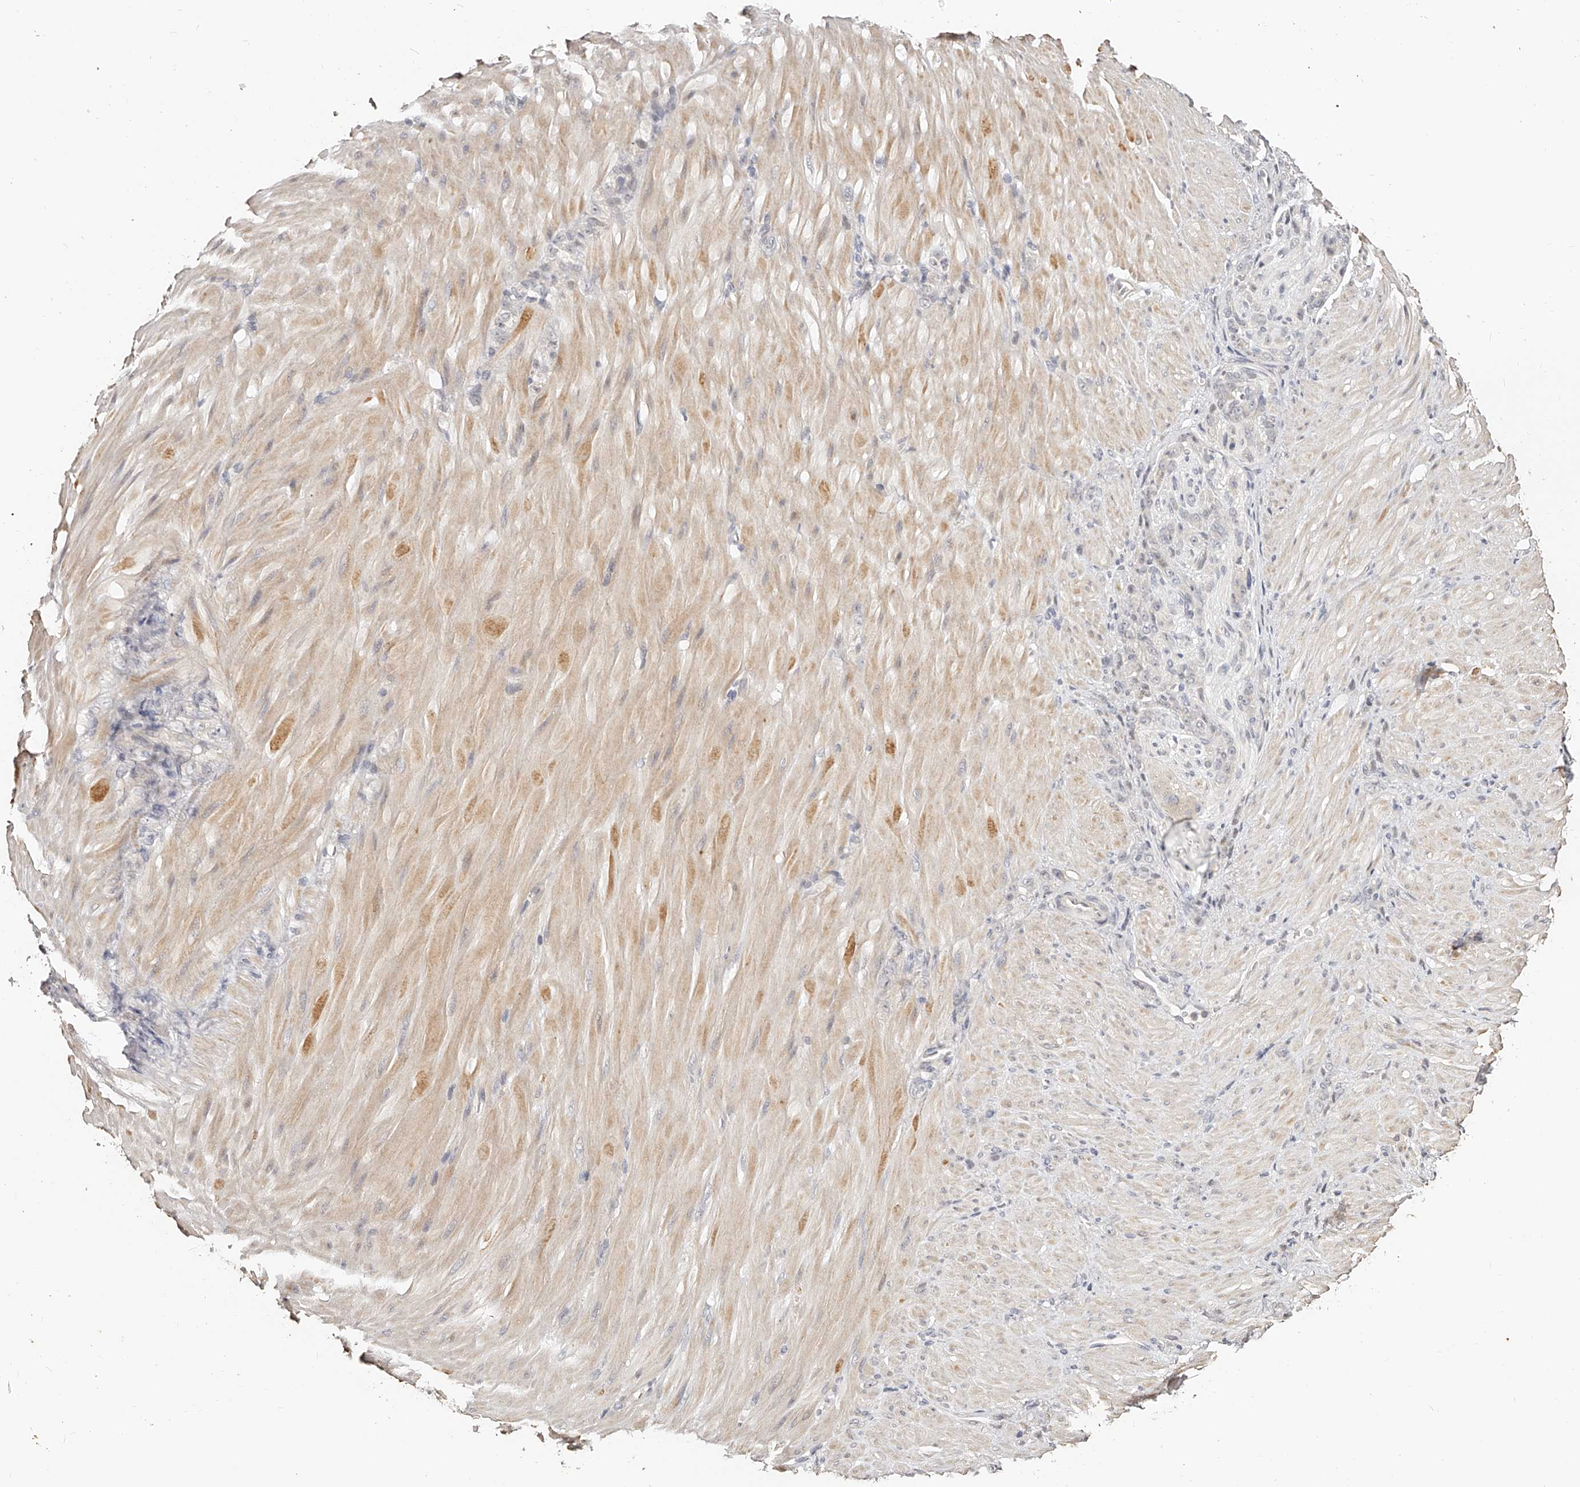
{"staining": {"intensity": "negative", "quantity": "none", "location": "none"}, "tissue": "stomach cancer", "cell_type": "Tumor cells", "image_type": "cancer", "snomed": [{"axis": "morphology", "description": "Normal tissue, NOS"}, {"axis": "morphology", "description": "Adenocarcinoma, NOS"}, {"axis": "topography", "description": "Stomach"}], "caption": "A photomicrograph of human adenocarcinoma (stomach) is negative for staining in tumor cells.", "gene": "ZNF789", "patient": {"sex": "male", "age": 82}}